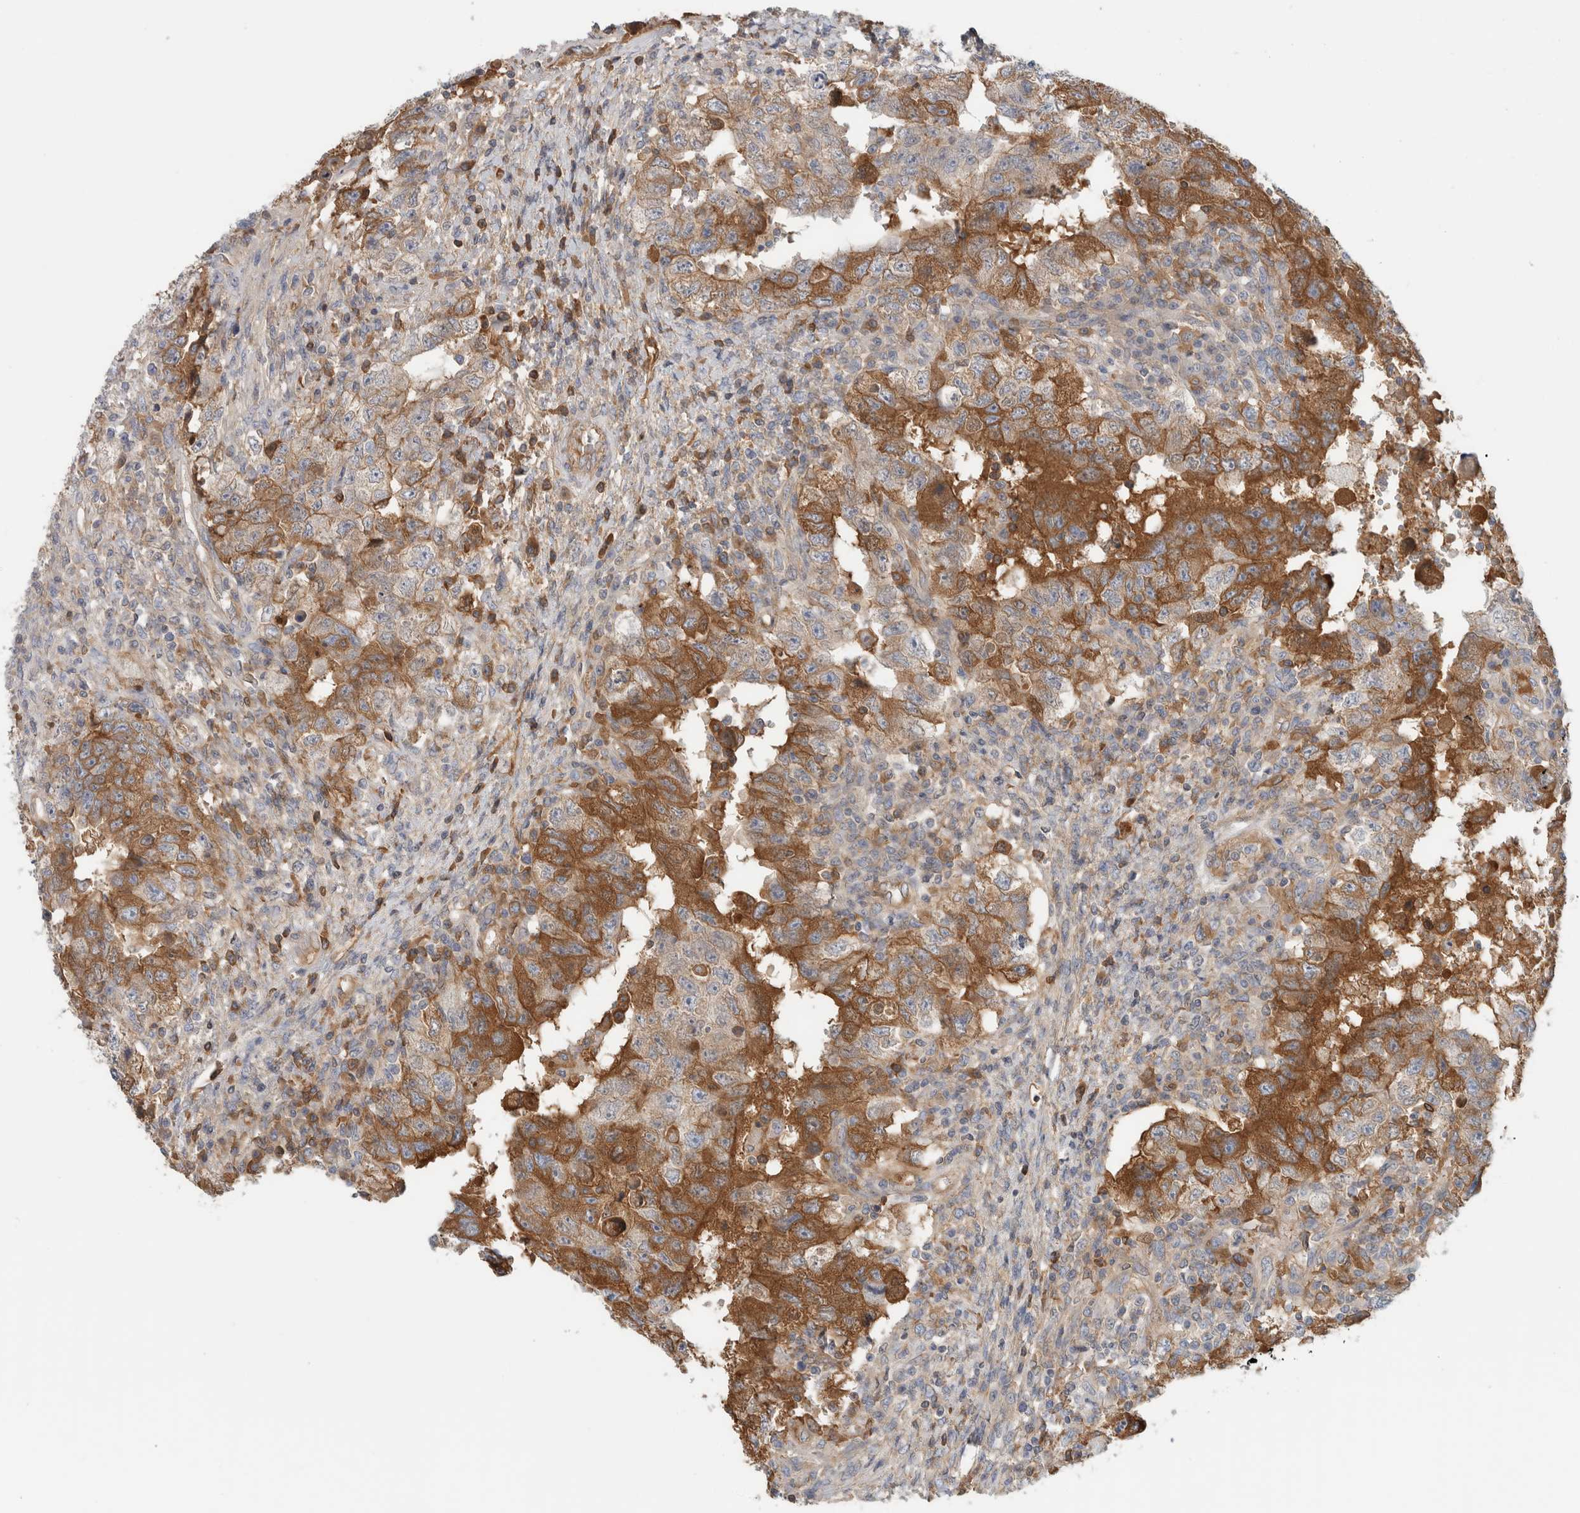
{"staining": {"intensity": "strong", "quantity": "25%-75%", "location": "cytoplasmic/membranous"}, "tissue": "testis cancer", "cell_type": "Tumor cells", "image_type": "cancer", "snomed": [{"axis": "morphology", "description": "Carcinoma, Embryonal, NOS"}, {"axis": "topography", "description": "Testis"}], "caption": "Brown immunohistochemical staining in testis cancer exhibits strong cytoplasmic/membranous expression in approximately 25%-75% of tumor cells.", "gene": "CFI", "patient": {"sex": "male", "age": 26}}